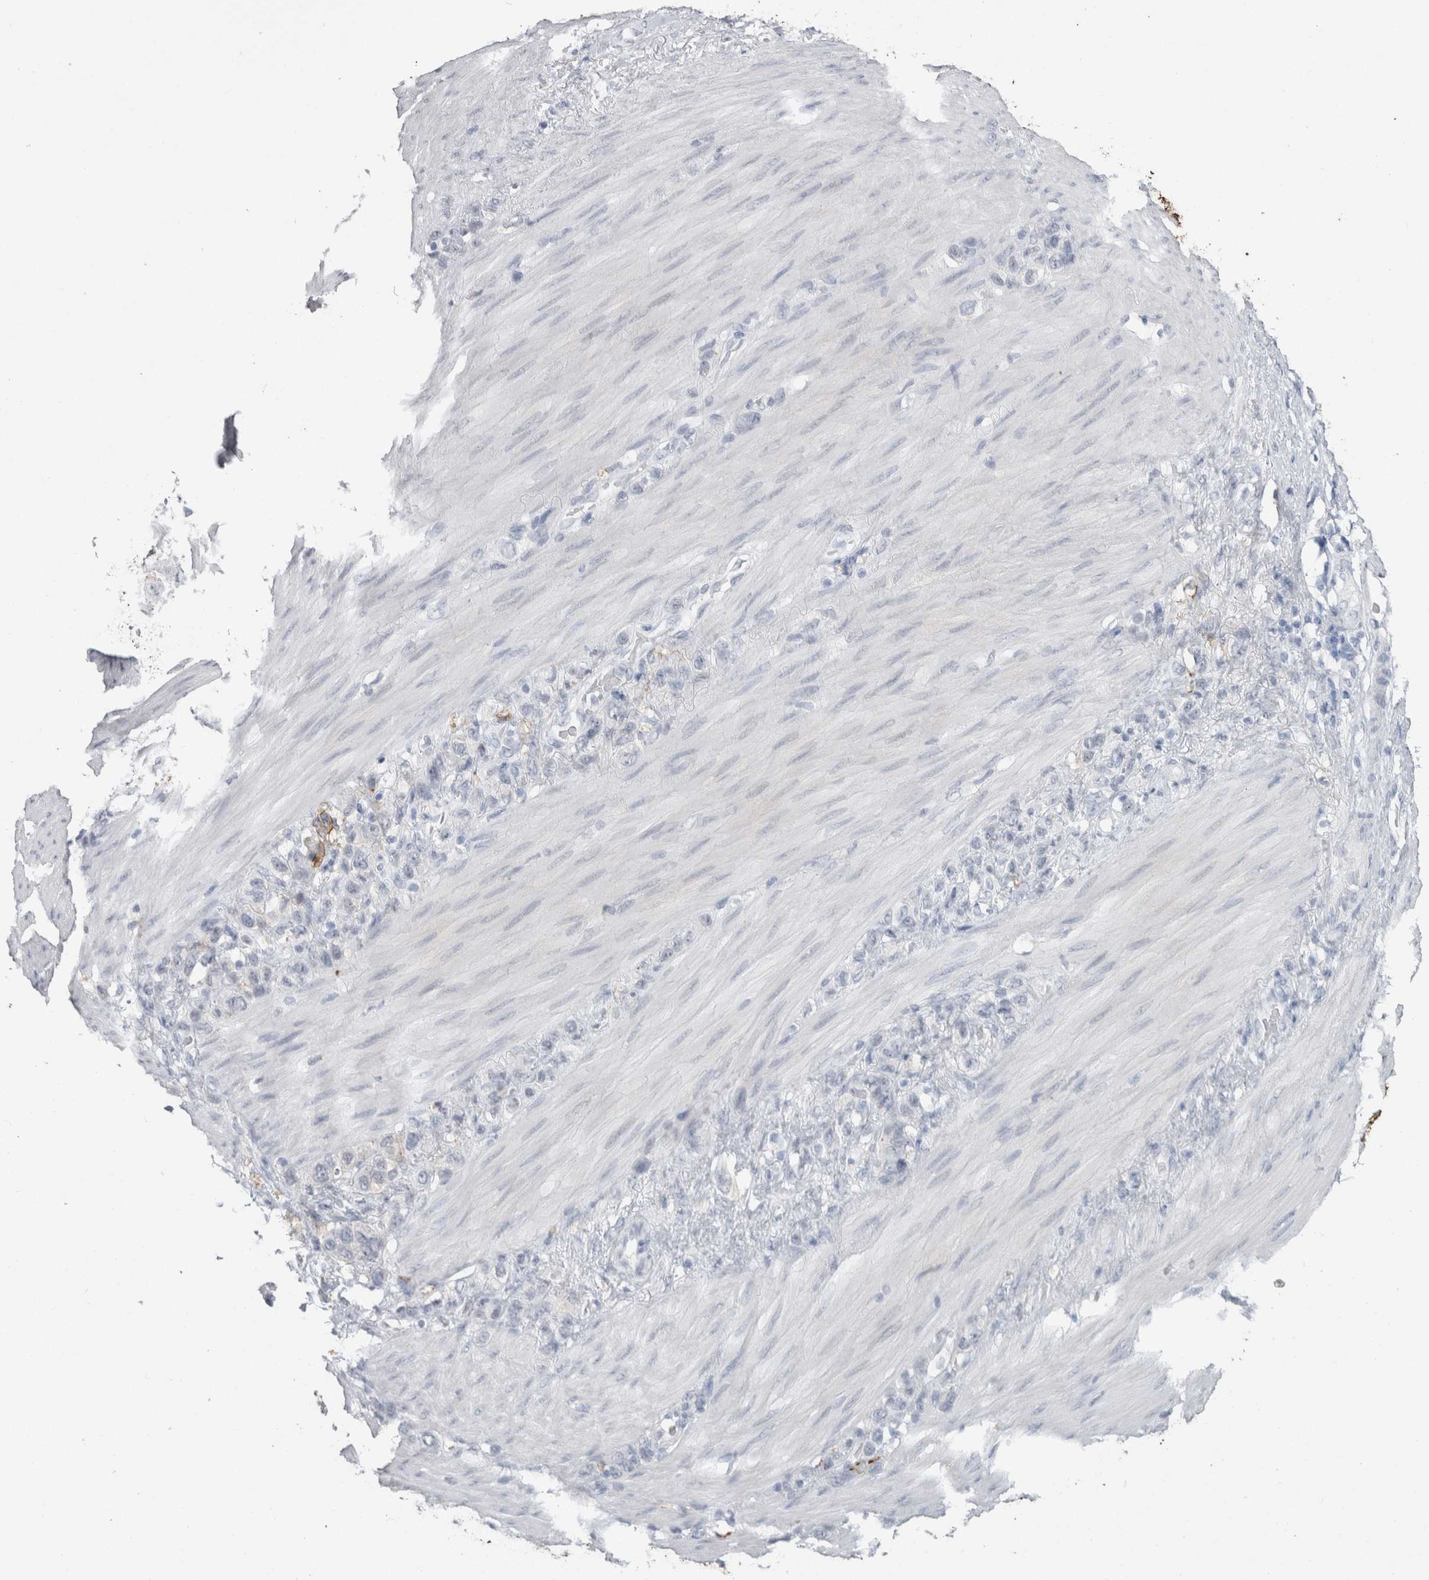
{"staining": {"intensity": "negative", "quantity": "none", "location": "none"}, "tissue": "stomach cancer", "cell_type": "Tumor cells", "image_type": "cancer", "snomed": [{"axis": "morphology", "description": "Adenocarcinoma, NOS"}, {"axis": "morphology", "description": "Adenocarcinoma, High grade"}, {"axis": "topography", "description": "Stomach, upper"}, {"axis": "topography", "description": "Stomach, lower"}], "caption": "The IHC image has no significant staining in tumor cells of adenocarcinoma (high-grade) (stomach) tissue.", "gene": "CDH17", "patient": {"sex": "female", "age": 65}}